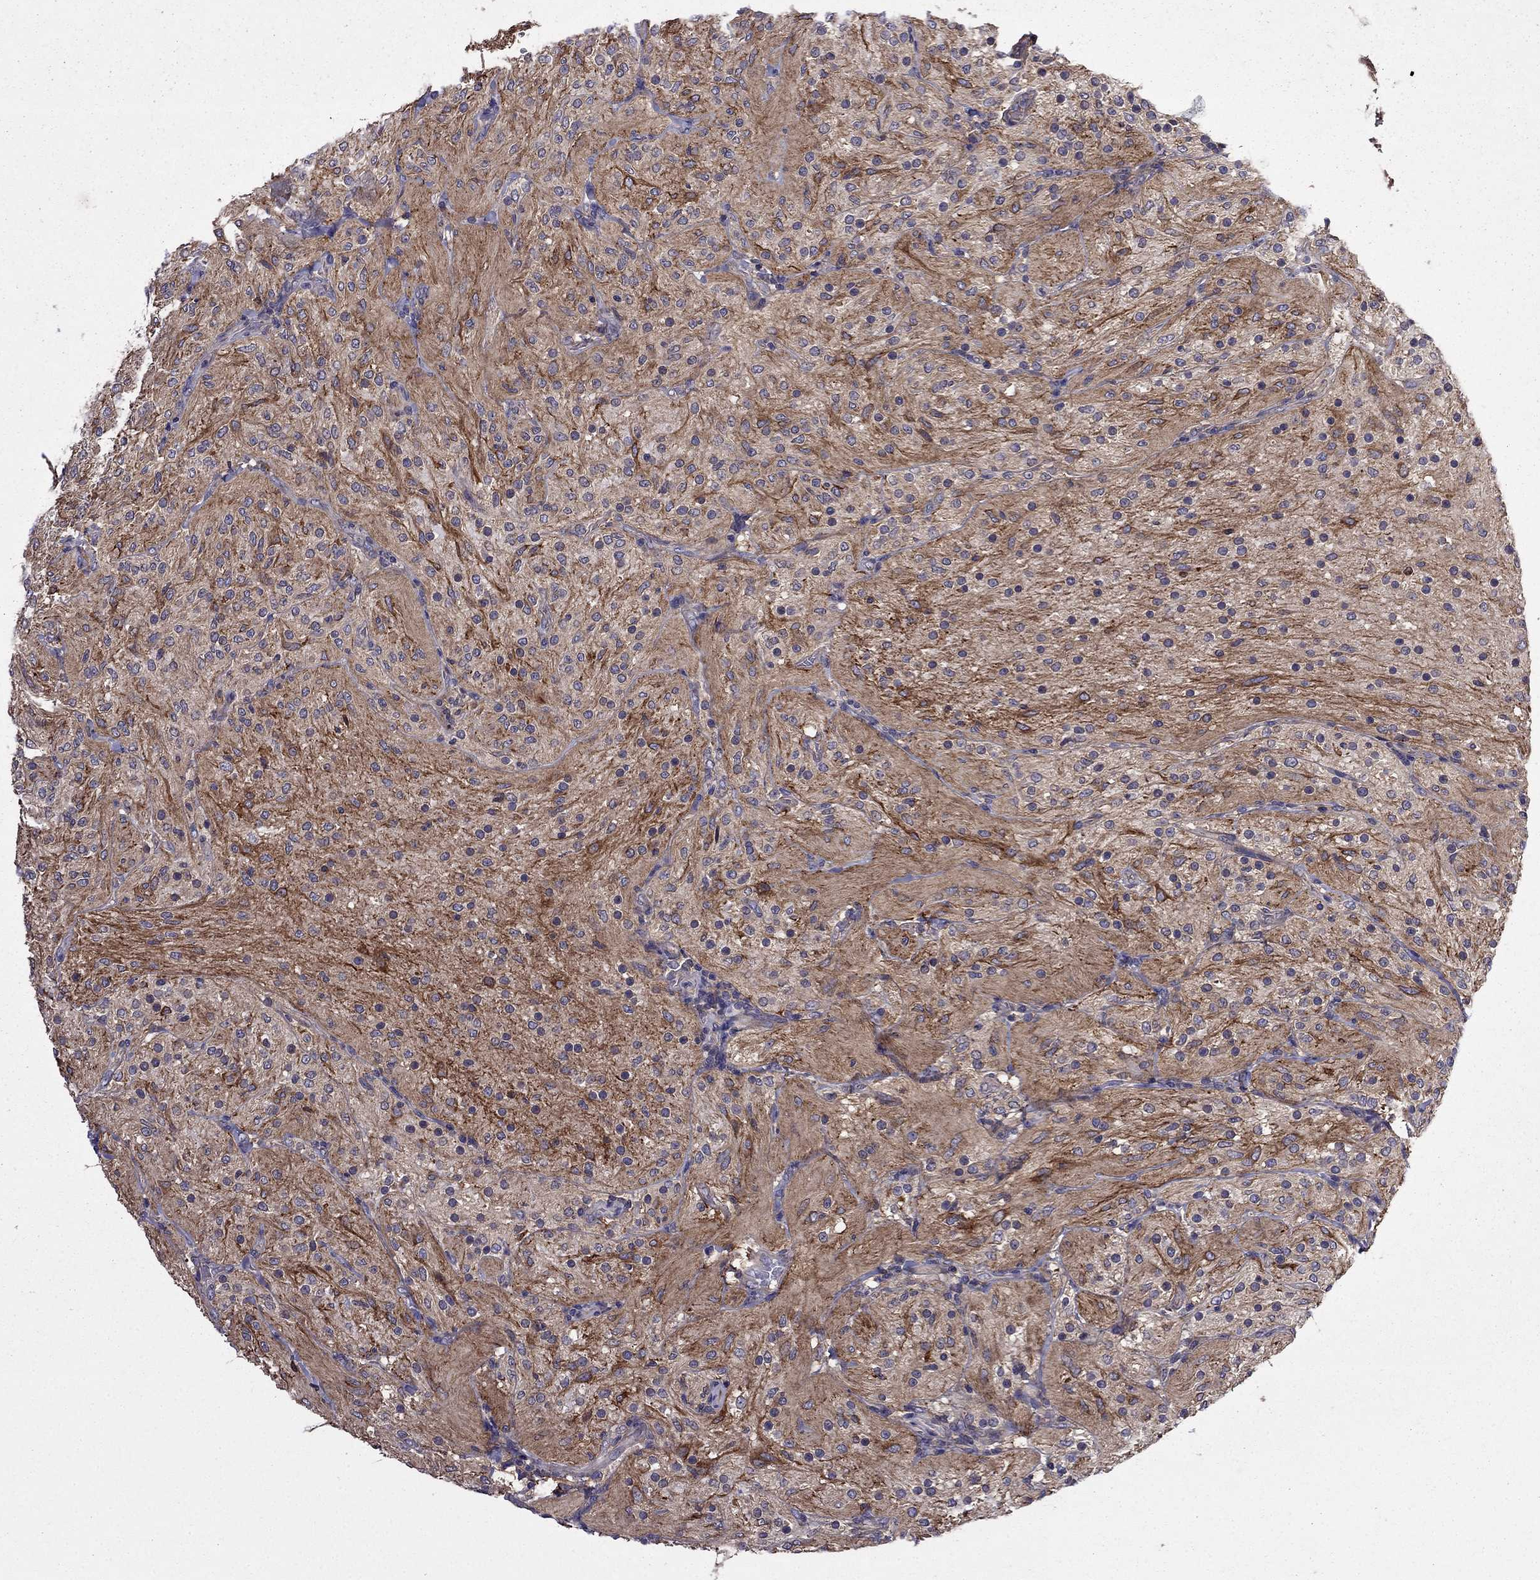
{"staining": {"intensity": "moderate", "quantity": ">75%", "location": "cytoplasmic/membranous"}, "tissue": "glioma", "cell_type": "Tumor cells", "image_type": "cancer", "snomed": [{"axis": "morphology", "description": "Glioma, malignant, Low grade"}, {"axis": "topography", "description": "Brain"}], "caption": "This is a histology image of immunohistochemistry (IHC) staining of glioma, which shows moderate staining in the cytoplasmic/membranous of tumor cells.", "gene": "ITGB1", "patient": {"sex": "male", "age": 3}}